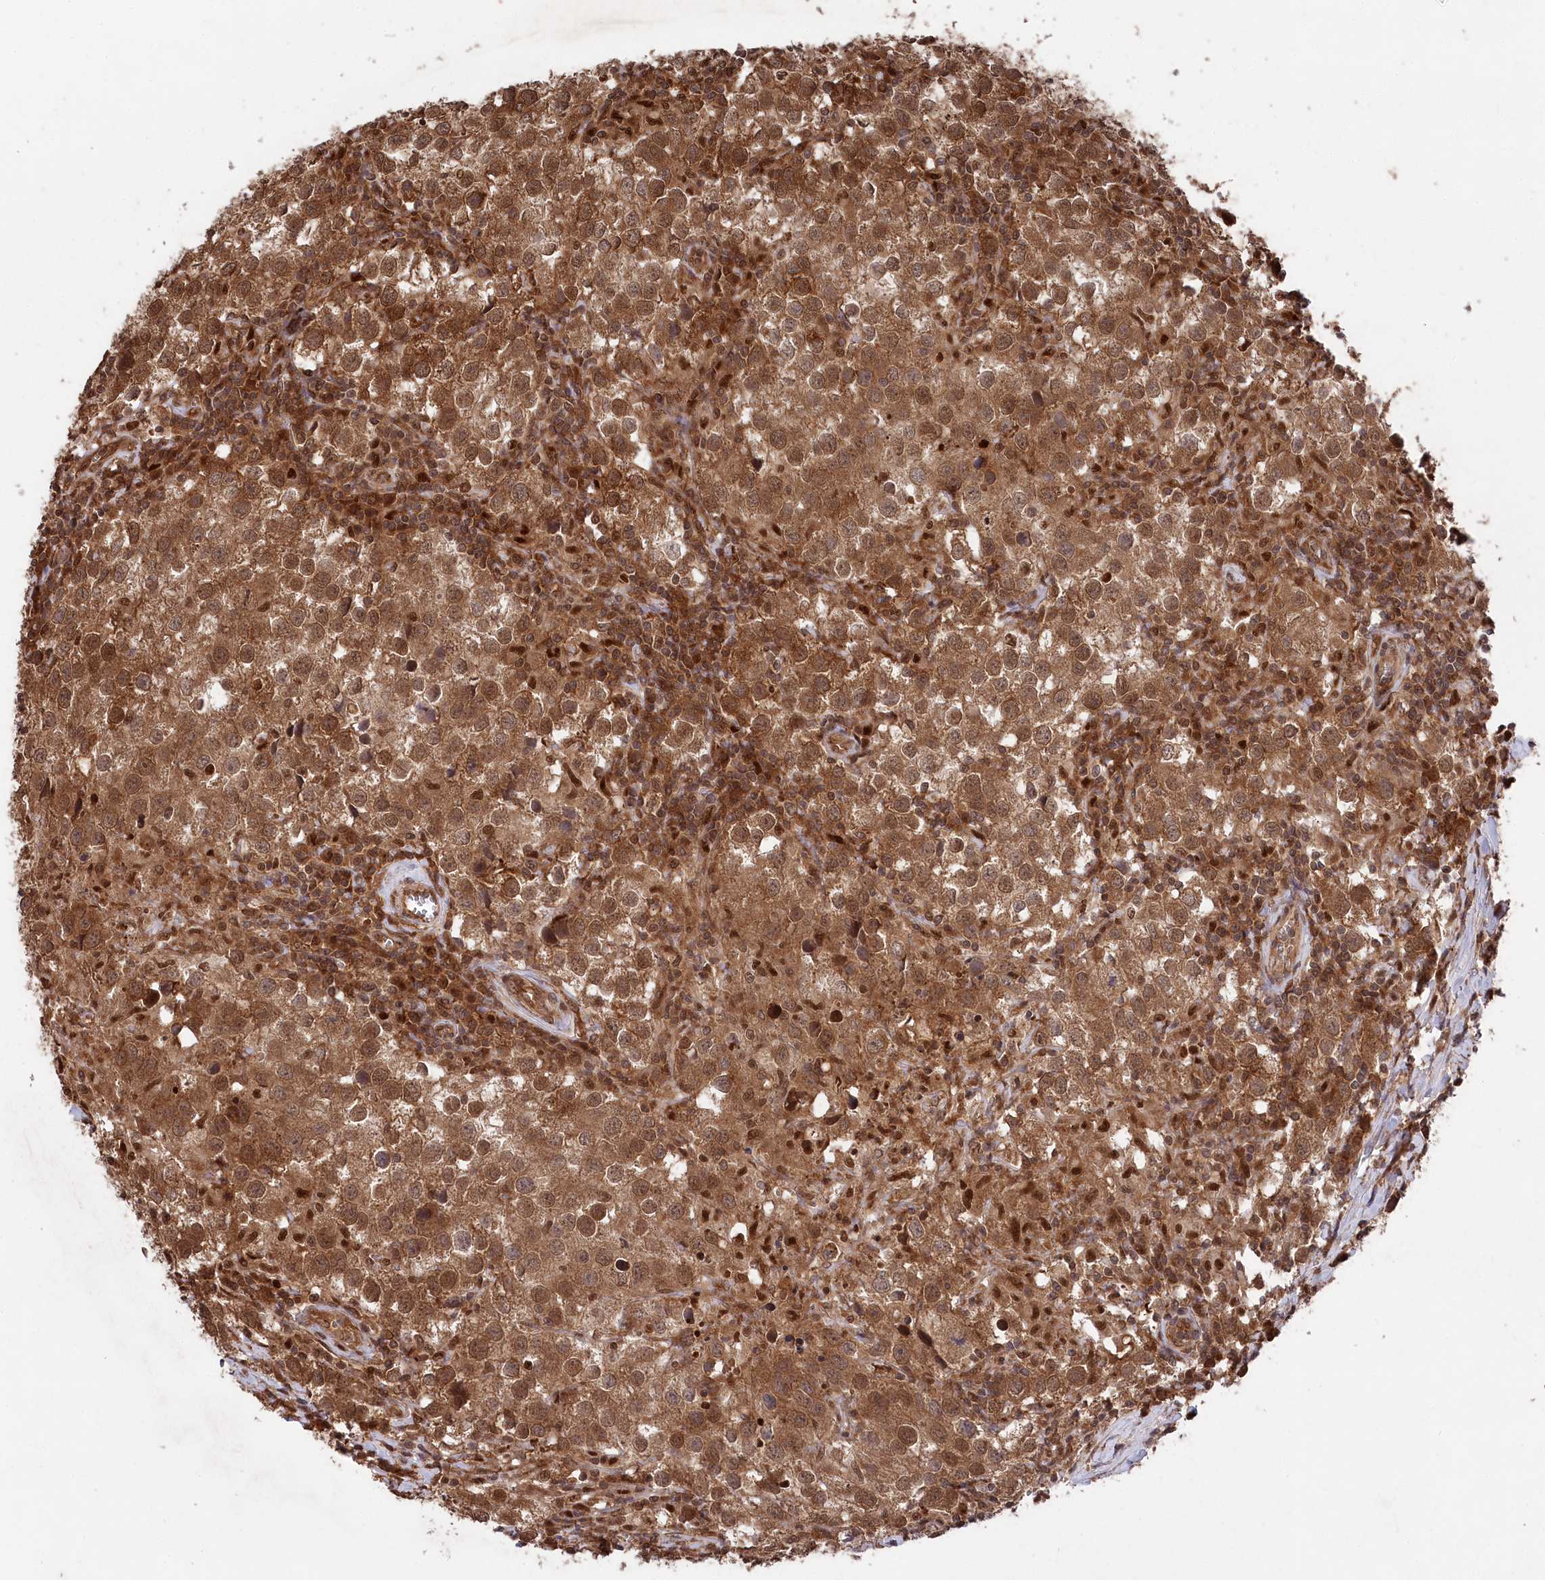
{"staining": {"intensity": "strong", "quantity": ">75%", "location": "cytoplasmic/membranous,nuclear"}, "tissue": "testis cancer", "cell_type": "Tumor cells", "image_type": "cancer", "snomed": [{"axis": "morphology", "description": "Seminoma, NOS"}, {"axis": "morphology", "description": "Carcinoma, Embryonal, NOS"}, {"axis": "topography", "description": "Testis"}], "caption": "Strong cytoplasmic/membranous and nuclear protein positivity is appreciated in approximately >75% of tumor cells in testis embryonal carcinoma. Nuclei are stained in blue.", "gene": "PSMA1", "patient": {"sex": "male", "age": 43}}